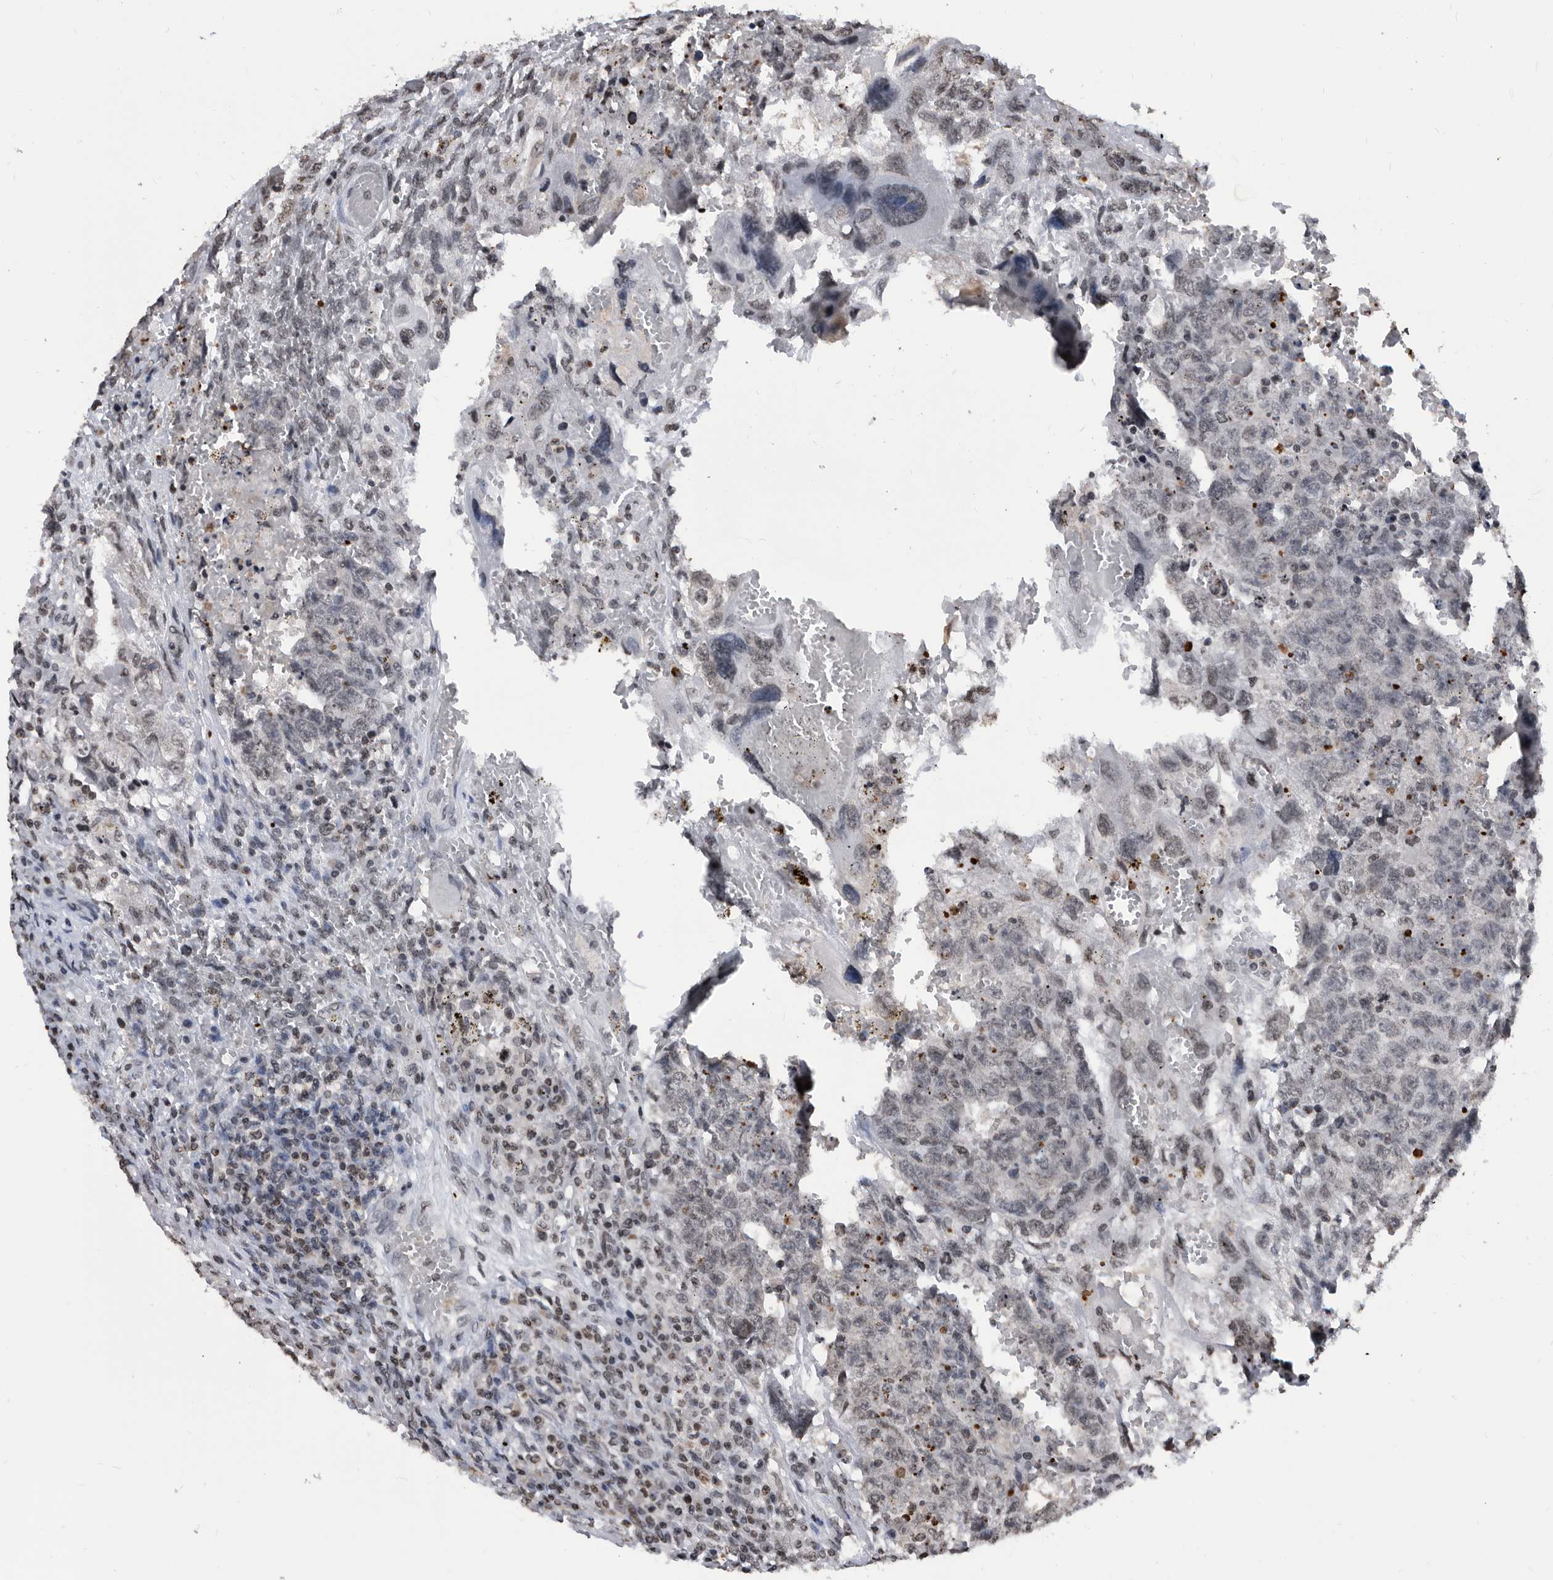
{"staining": {"intensity": "weak", "quantity": ">75%", "location": "nuclear"}, "tissue": "testis cancer", "cell_type": "Tumor cells", "image_type": "cancer", "snomed": [{"axis": "morphology", "description": "Carcinoma, Embryonal, NOS"}, {"axis": "topography", "description": "Testis"}], "caption": "Approximately >75% of tumor cells in human testis cancer (embryonal carcinoma) demonstrate weak nuclear protein staining as visualized by brown immunohistochemical staining.", "gene": "TSTD1", "patient": {"sex": "male", "age": 26}}